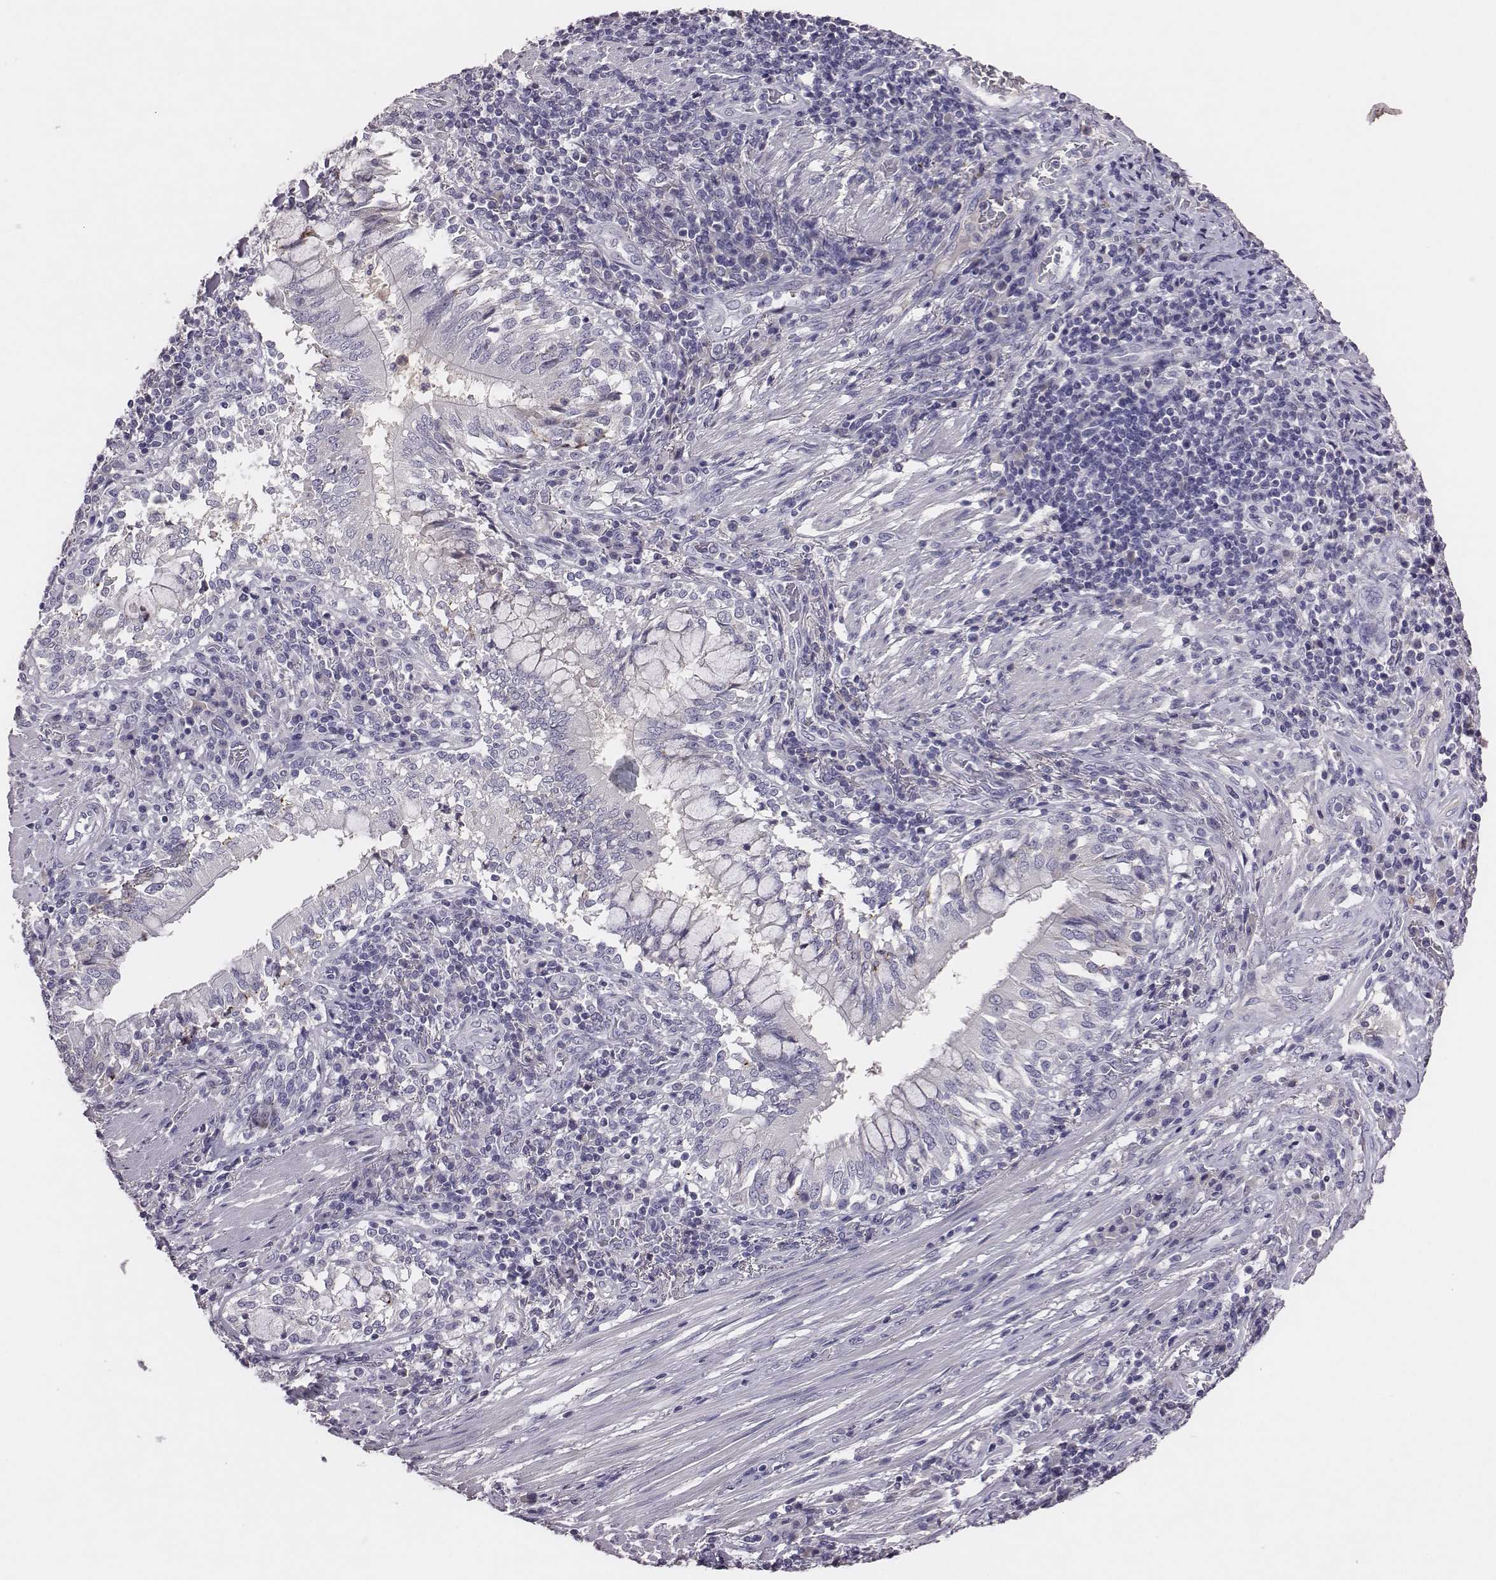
{"staining": {"intensity": "negative", "quantity": "none", "location": "none"}, "tissue": "lung cancer", "cell_type": "Tumor cells", "image_type": "cancer", "snomed": [{"axis": "morphology", "description": "Normal tissue, NOS"}, {"axis": "morphology", "description": "Squamous cell carcinoma, NOS"}, {"axis": "topography", "description": "Bronchus"}, {"axis": "topography", "description": "Lung"}], "caption": "This is a micrograph of immunohistochemistry (IHC) staining of squamous cell carcinoma (lung), which shows no staining in tumor cells.", "gene": "EN1", "patient": {"sex": "male", "age": 64}}